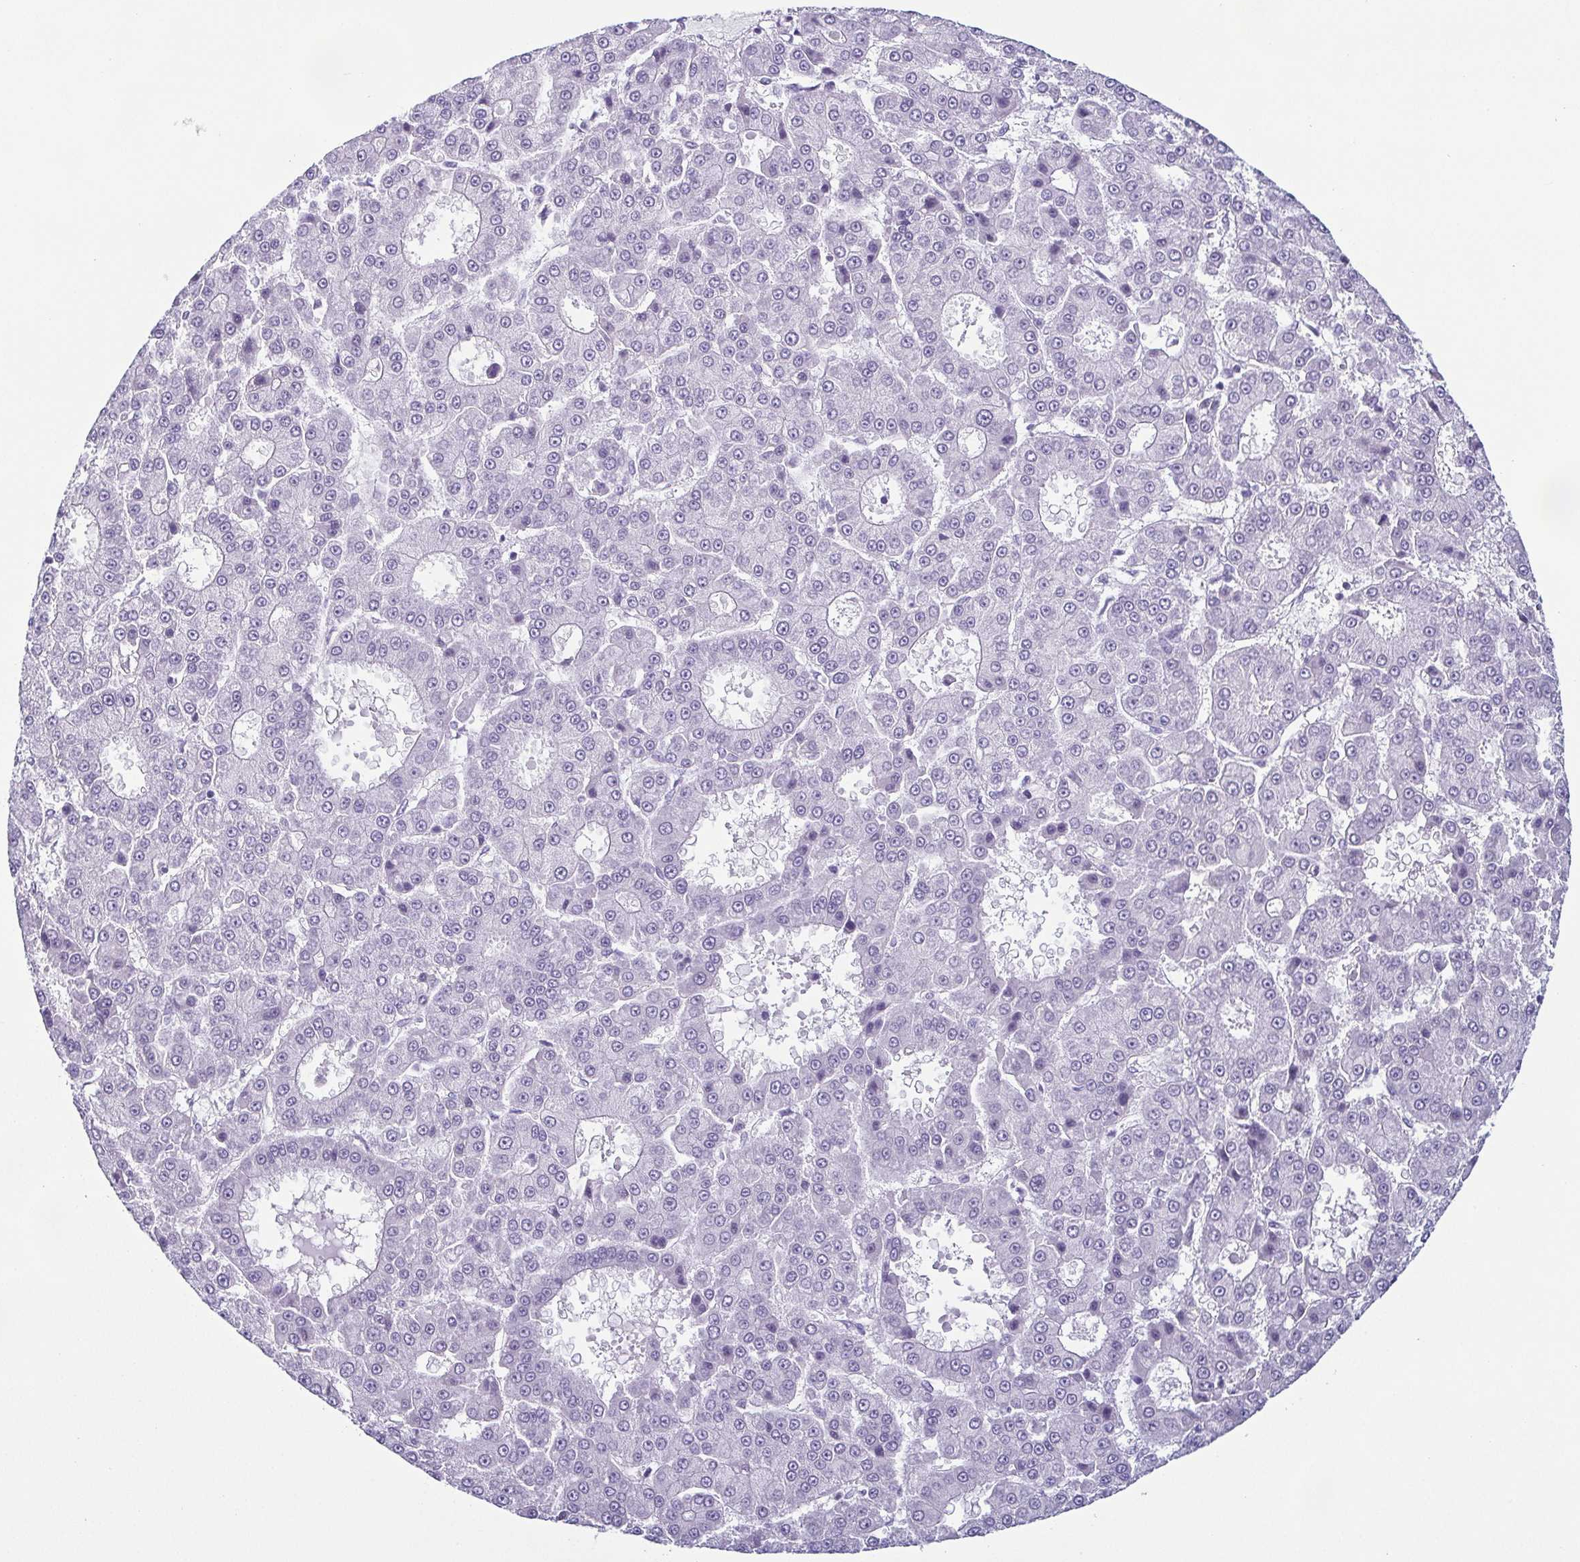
{"staining": {"intensity": "negative", "quantity": "none", "location": "none"}, "tissue": "liver cancer", "cell_type": "Tumor cells", "image_type": "cancer", "snomed": [{"axis": "morphology", "description": "Carcinoma, Hepatocellular, NOS"}, {"axis": "topography", "description": "Liver"}], "caption": "DAB immunohistochemical staining of hepatocellular carcinoma (liver) demonstrates no significant staining in tumor cells.", "gene": "KRT78", "patient": {"sex": "male", "age": 70}}